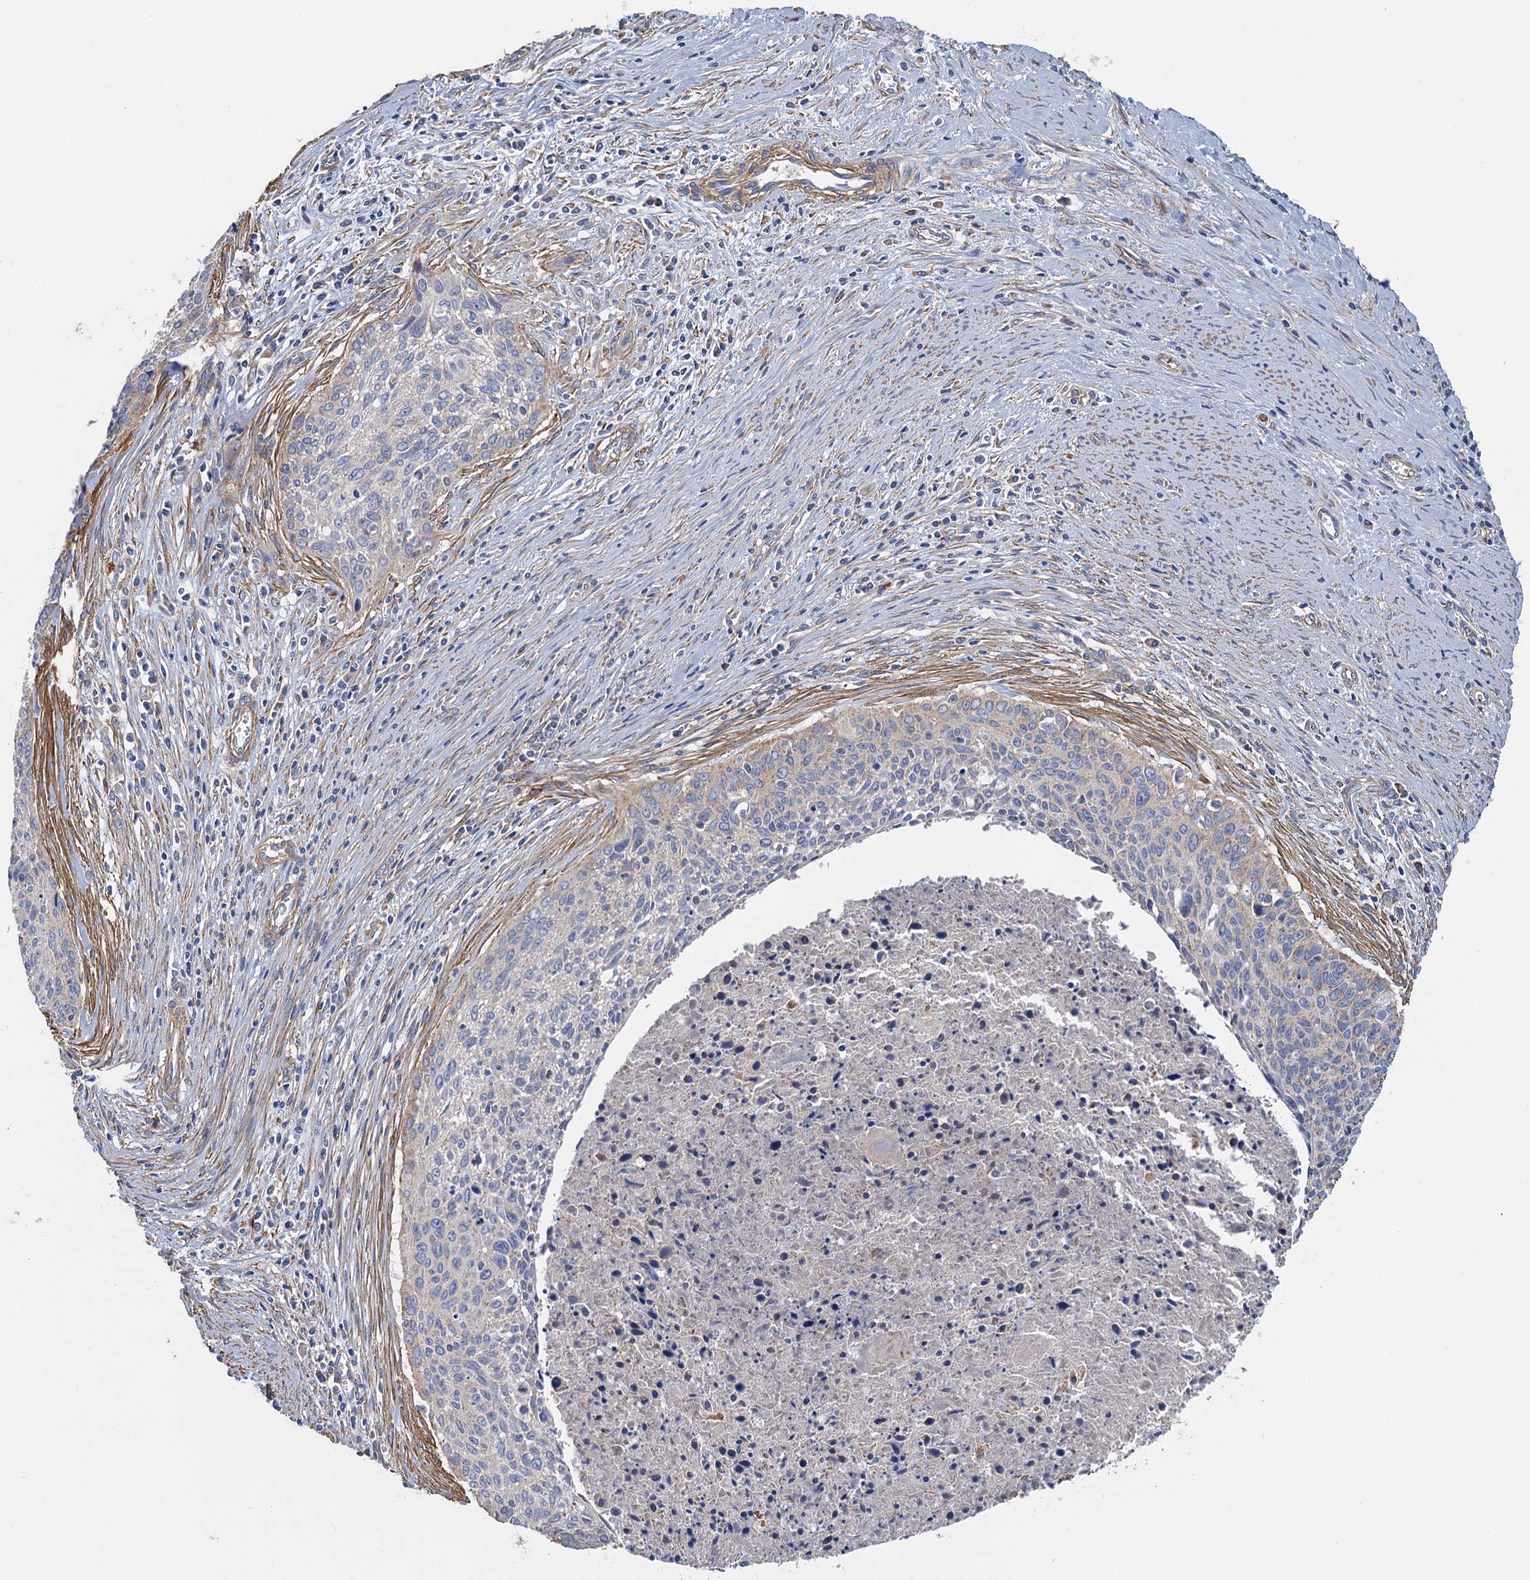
{"staining": {"intensity": "weak", "quantity": "<25%", "location": "cytoplasmic/membranous"}, "tissue": "cervical cancer", "cell_type": "Tumor cells", "image_type": "cancer", "snomed": [{"axis": "morphology", "description": "Squamous cell carcinoma, NOS"}, {"axis": "topography", "description": "Cervix"}], "caption": "IHC photomicrograph of neoplastic tissue: cervical cancer (squamous cell carcinoma) stained with DAB (3,3'-diaminobenzidine) displays no significant protein staining in tumor cells.", "gene": "GCSH", "patient": {"sex": "female", "age": 55}}